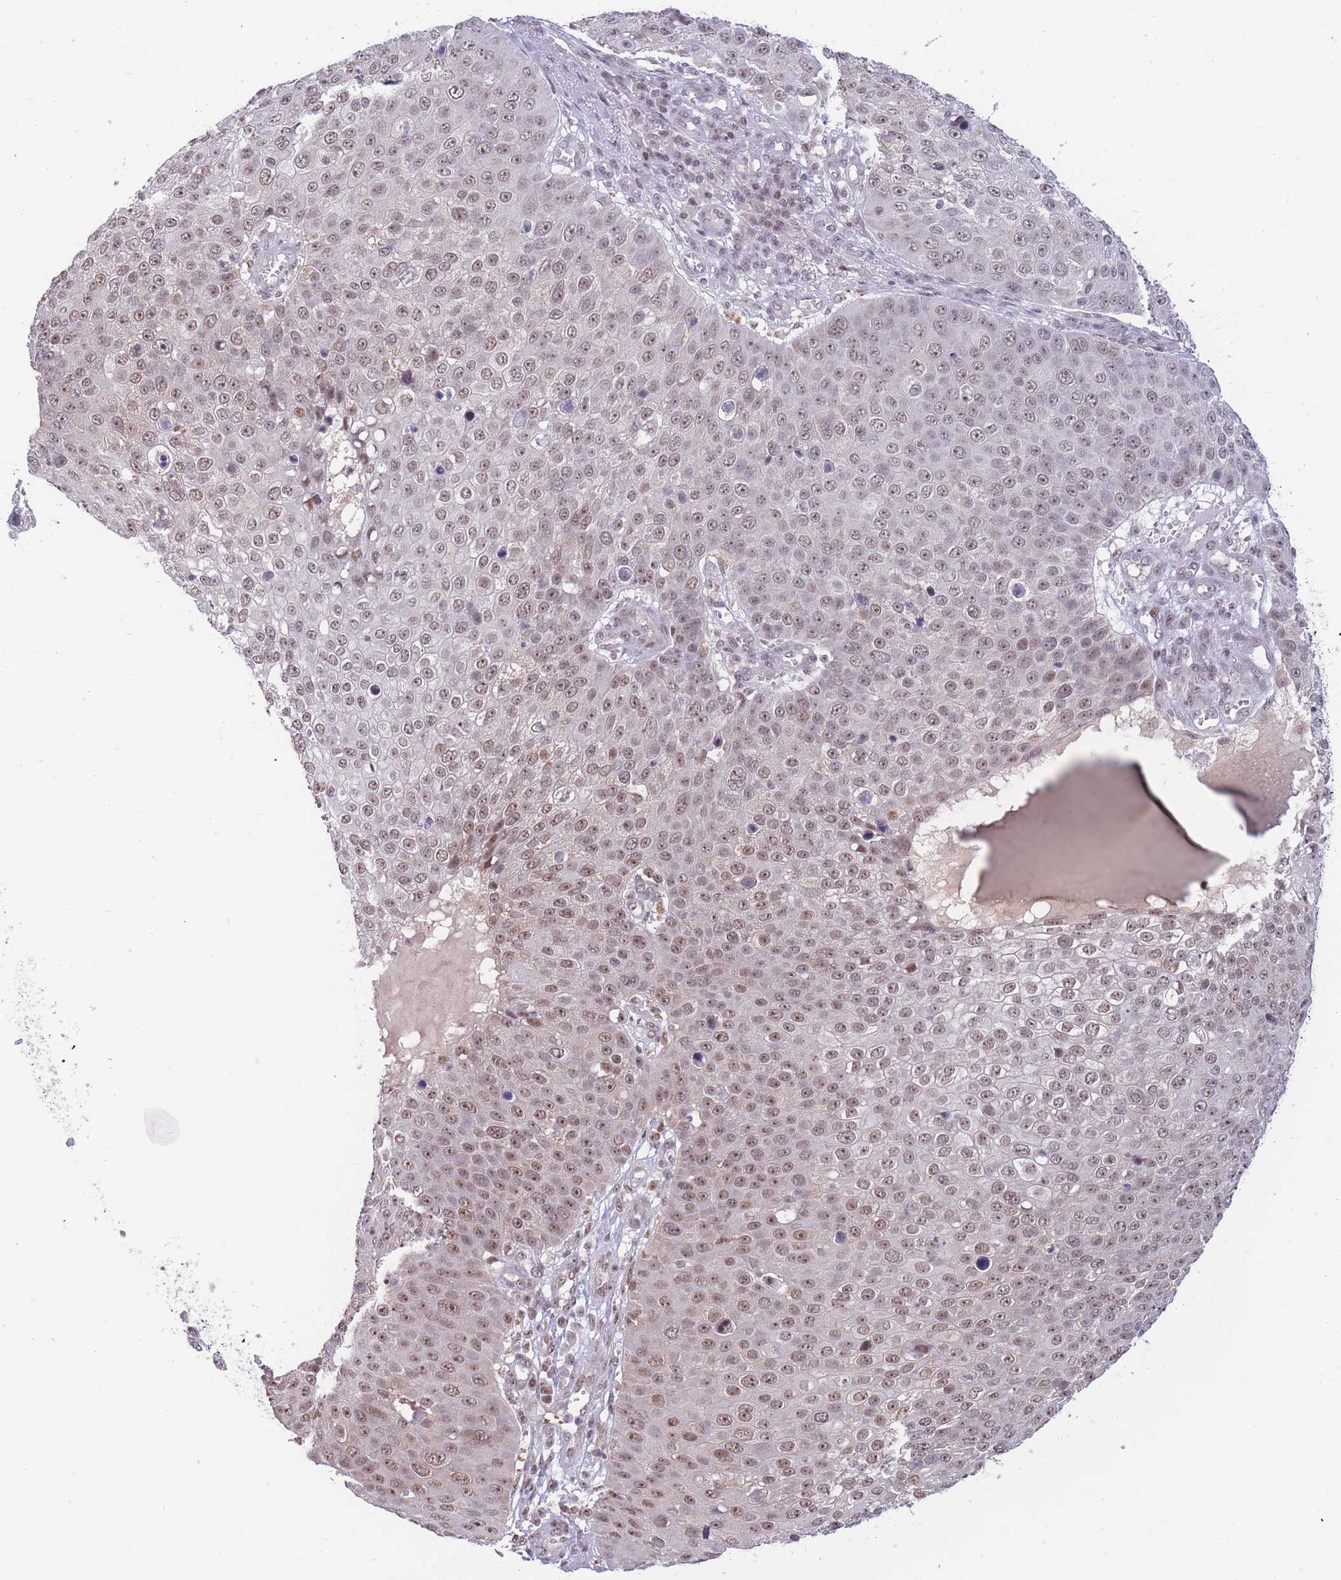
{"staining": {"intensity": "moderate", "quantity": ">75%", "location": "nuclear"}, "tissue": "skin cancer", "cell_type": "Tumor cells", "image_type": "cancer", "snomed": [{"axis": "morphology", "description": "Squamous cell carcinoma, NOS"}, {"axis": "topography", "description": "Skin"}], "caption": "Skin squamous cell carcinoma was stained to show a protein in brown. There is medium levels of moderate nuclear positivity in approximately >75% of tumor cells. The protein is shown in brown color, while the nuclei are stained blue.", "gene": "TARBP2", "patient": {"sex": "male", "age": 71}}